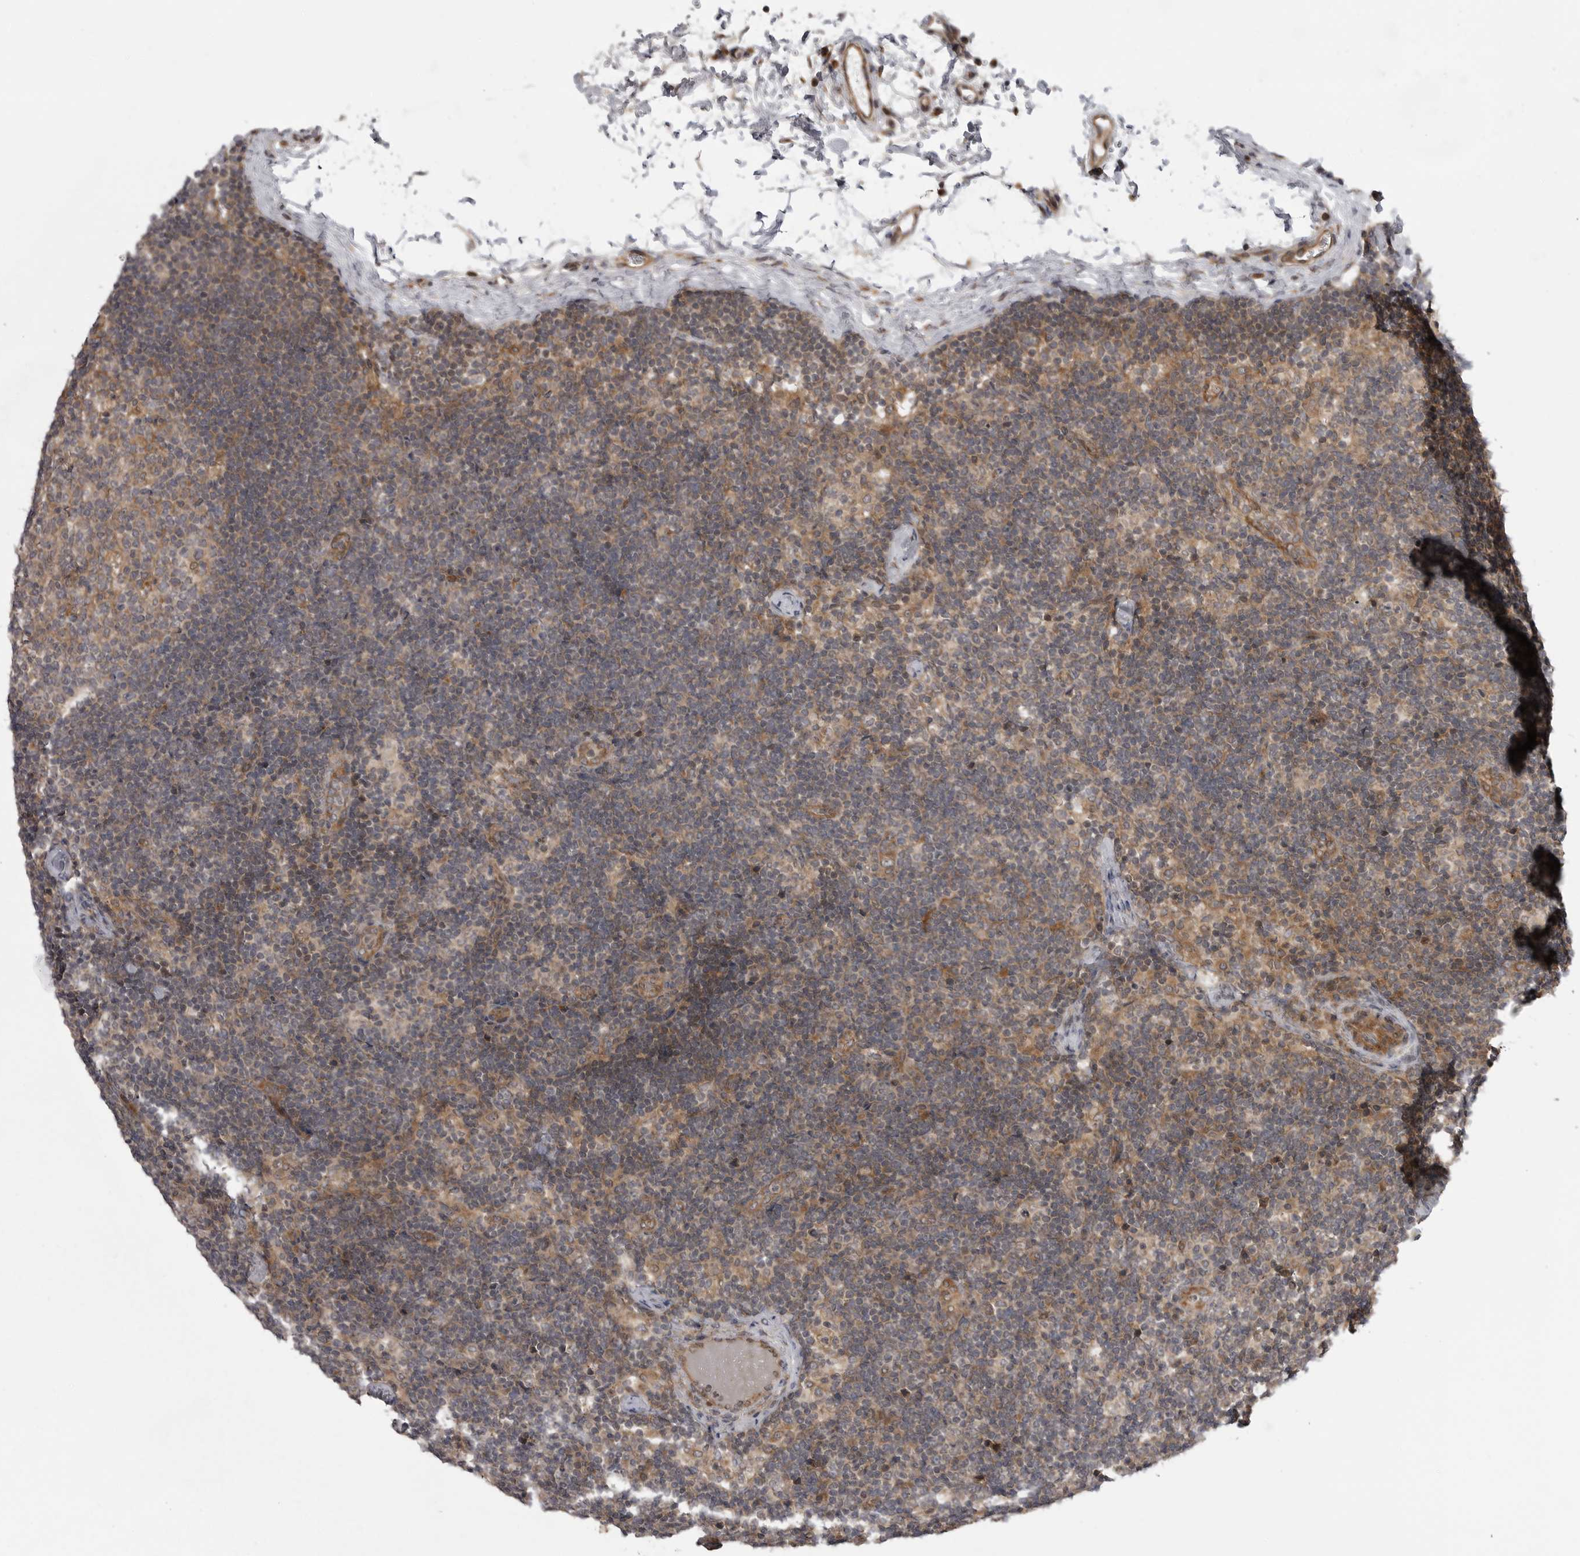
{"staining": {"intensity": "moderate", "quantity": "<25%", "location": "cytoplasmic/membranous"}, "tissue": "lymph node", "cell_type": "Germinal center cells", "image_type": "normal", "snomed": [{"axis": "morphology", "description": "Normal tissue, NOS"}, {"axis": "topography", "description": "Lymph node"}], "caption": "Approximately <25% of germinal center cells in normal human lymph node demonstrate moderate cytoplasmic/membranous protein expression as visualized by brown immunohistochemical staining.", "gene": "LRRC45", "patient": {"sex": "female", "age": 22}}